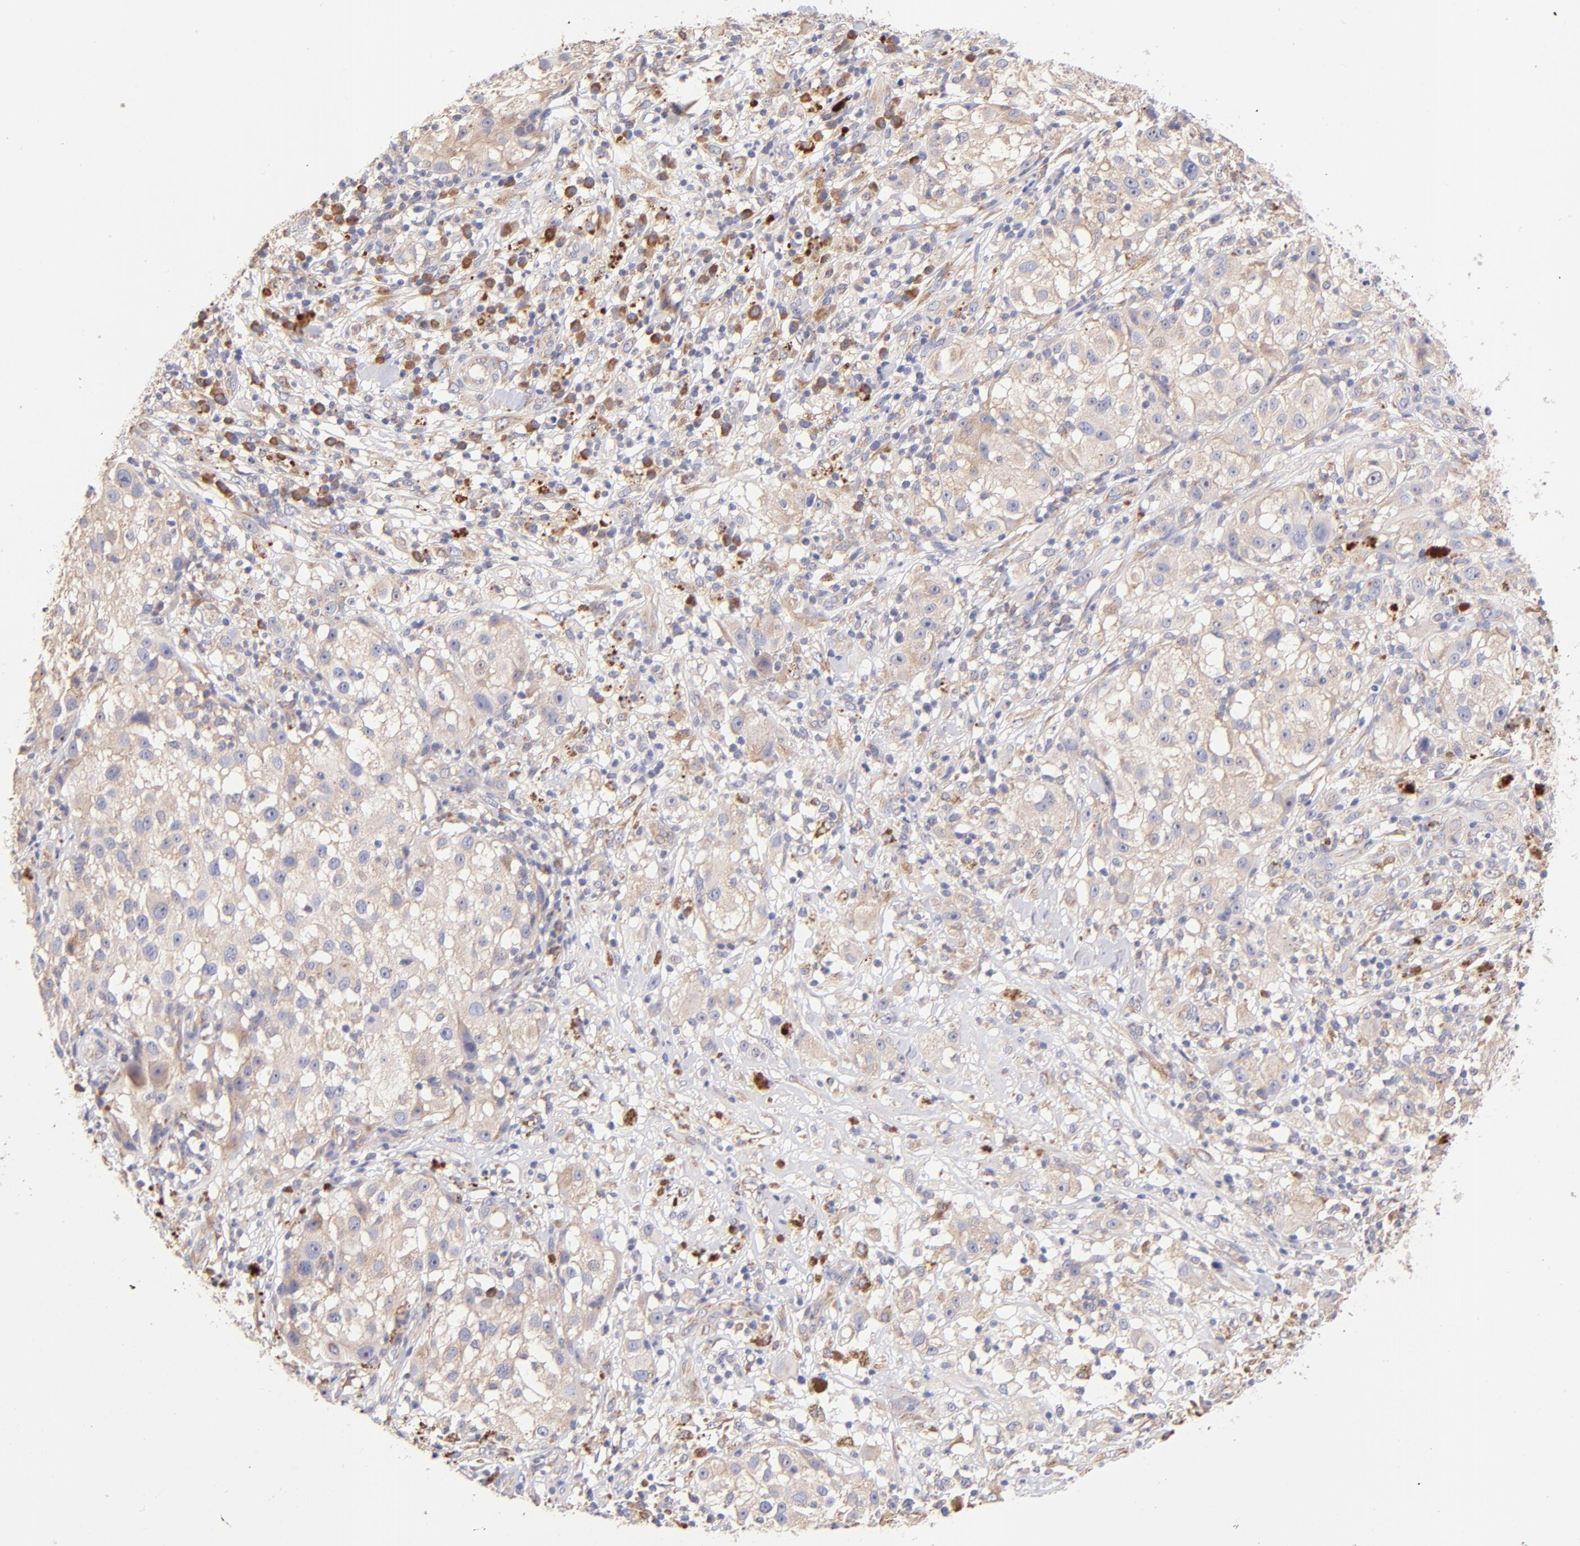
{"staining": {"intensity": "weak", "quantity": ">75%", "location": "cytoplasmic/membranous"}, "tissue": "melanoma", "cell_type": "Tumor cells", "image_type": "cancer", "snomed": [{"axis": "morphology", "description": "Necrosis, NOS"}, {"axis": "morphology", "description": "Malignant melanoma, NOS"}, {"axis": "topography", "description": "Skin"}], "caption": "A photomicrograph of human malignant melanoma stained for a protein reveals weak cytoplasmic/membranous brown staining in tumor cells.", "gene": "RPL11", "patient": {"sex": "female", "age": 87}}